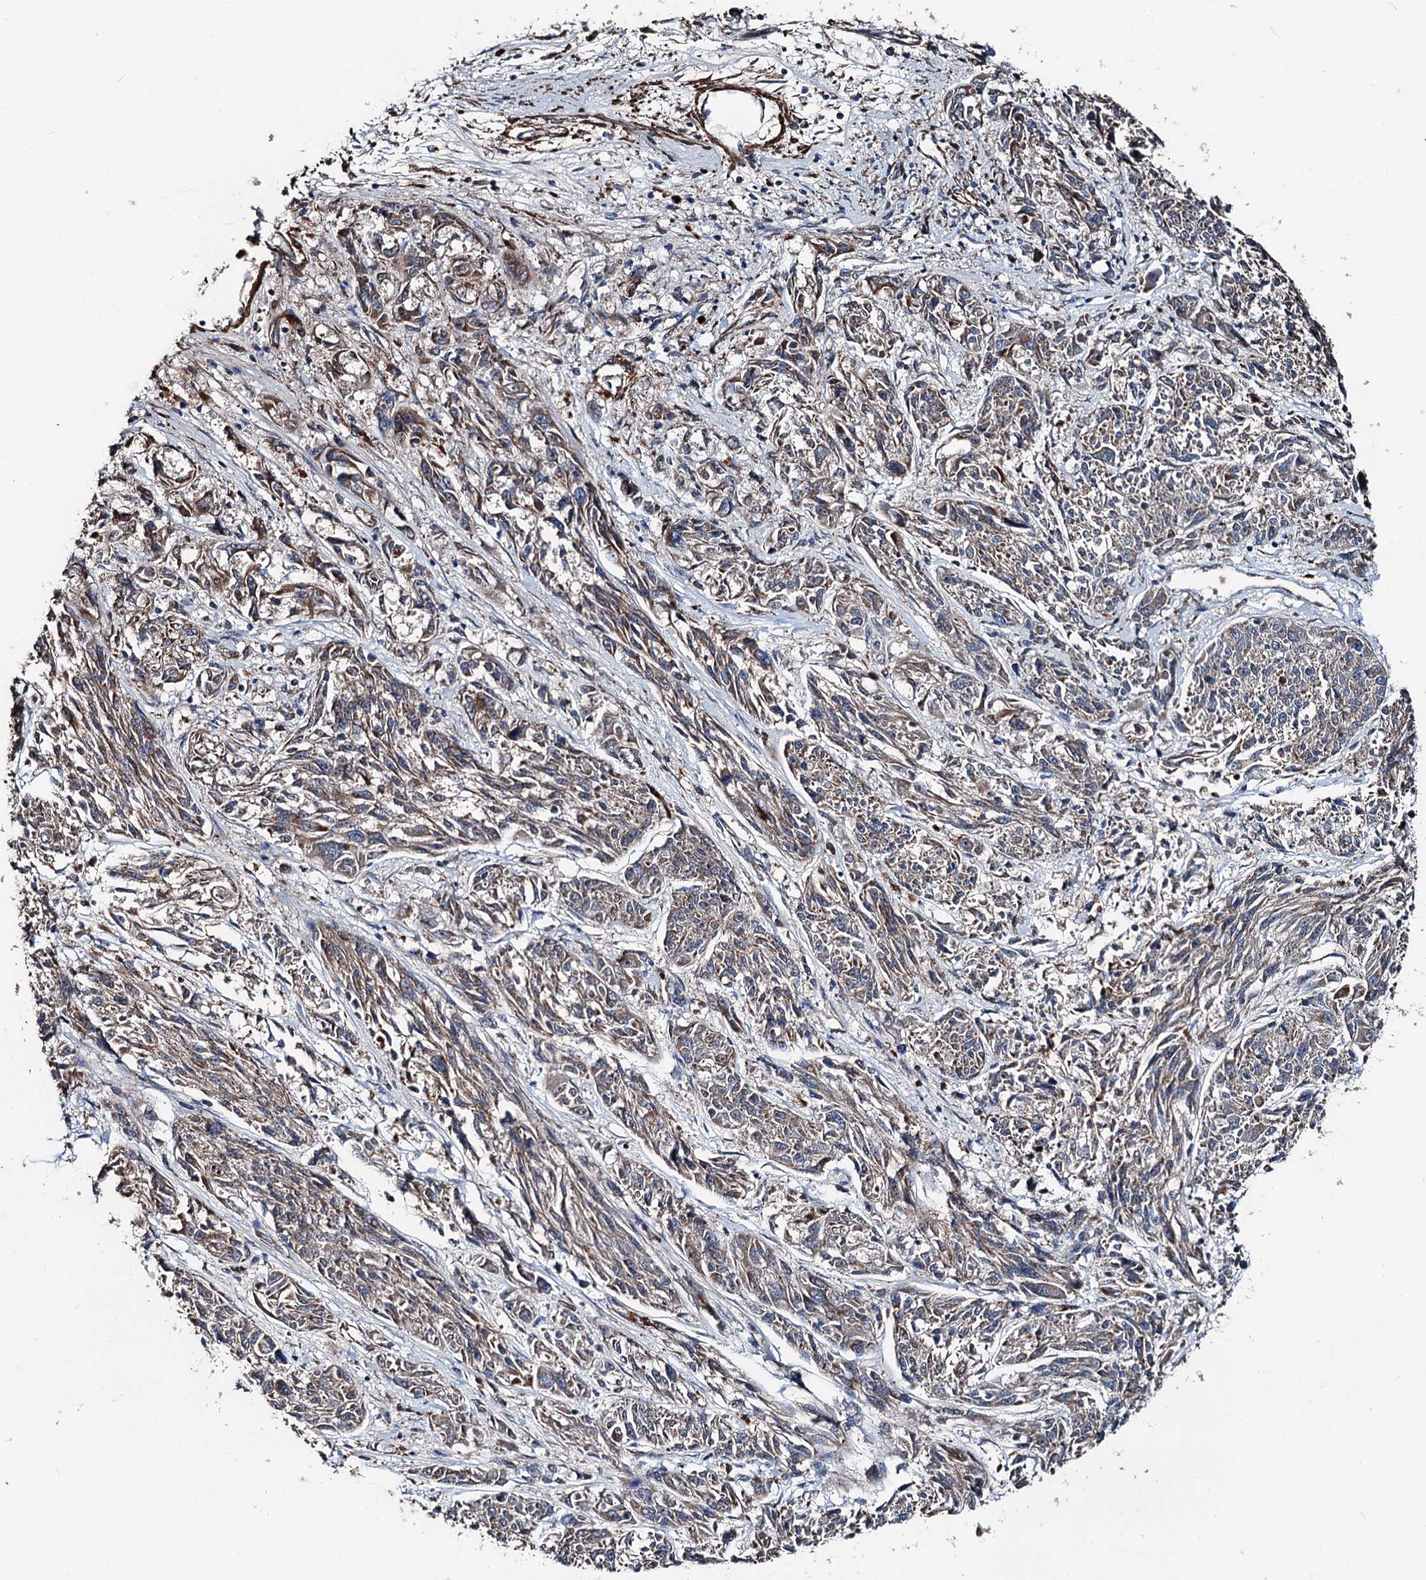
{"staining": {"intensity": "moderate", "quantity": "<25%", "location": "cytoplasmic/membranous"}, "tissue": "melanoma", "cell_type": "Tumor cells", "image_type": "cancer", "snomed": [{"axis": "morphology", "description": "Malignant melanoma, NOS"}, {"axis": "topography", "description": "Skin"}], "caption": "Brown immunohistochemical staining in human melanoma exhibits moderate cytoplasmic/membranous expression in about <25% of tumor cells.", "gene": "DDIAS", "patient": {"sex": "male", "age": 53}}